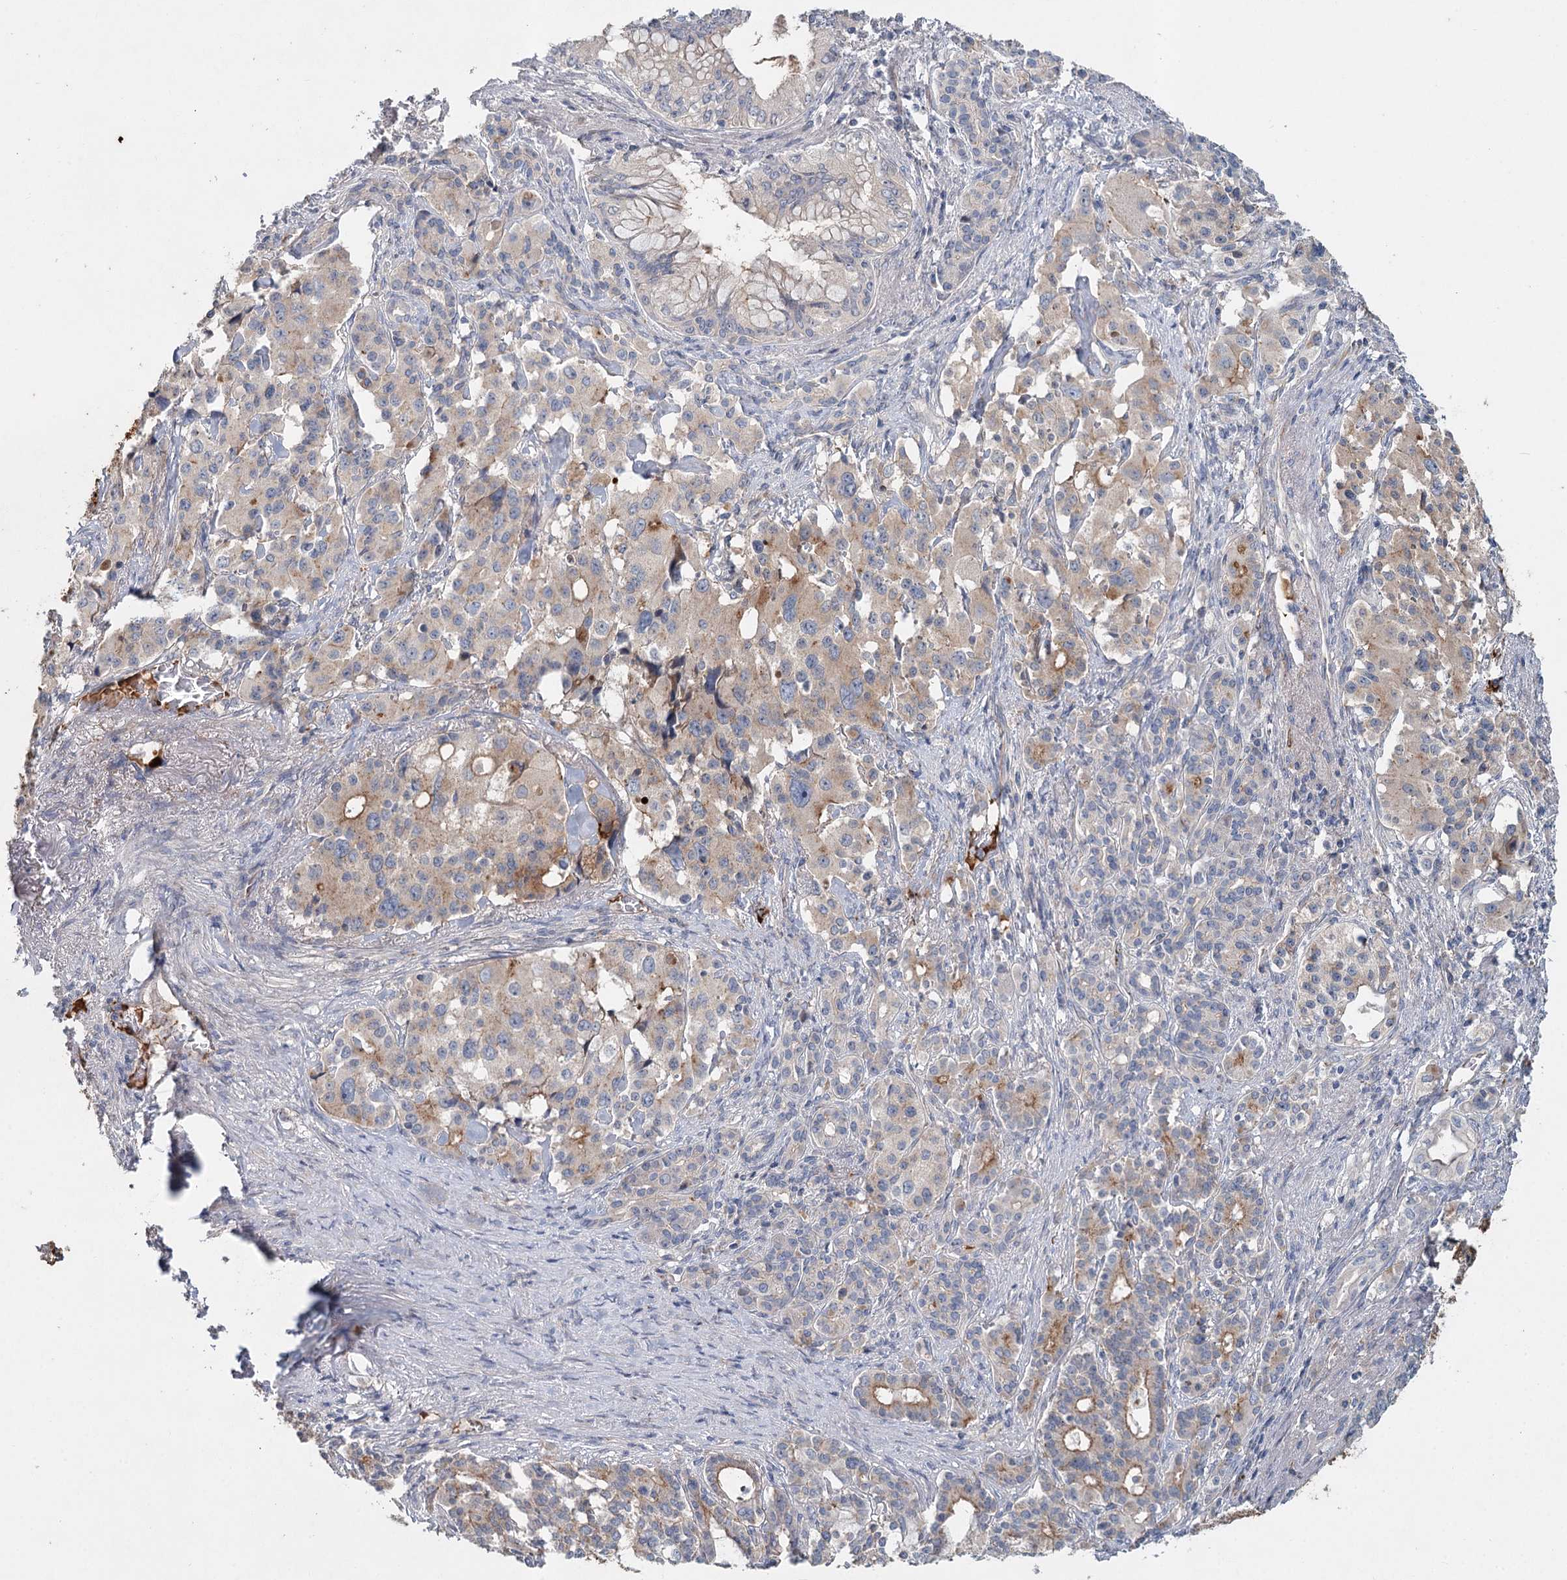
{"staining": {"intensity": "moderate", "quantity": "<25%", "location": "cytoplasmic/membranous"}, "tissue": "pancreatic cancer", "cell_type": "Tumor cells", "image_type": "cancer", "snomed": [{"axis": "morphology", "description": "Adenocarcinoma, NOS"}, {"axis": "topography", "description": "Pancreas"}], "caption": "About <25% of tumor cells in human pancreatic cancer (adenocarcinoma) display moderate cytoplasmic/membranous protein expression as visualized by brown immunohistochemical staining.", "gene": "ALKBH8", "patient": {"sex": "female", "age": 74}}